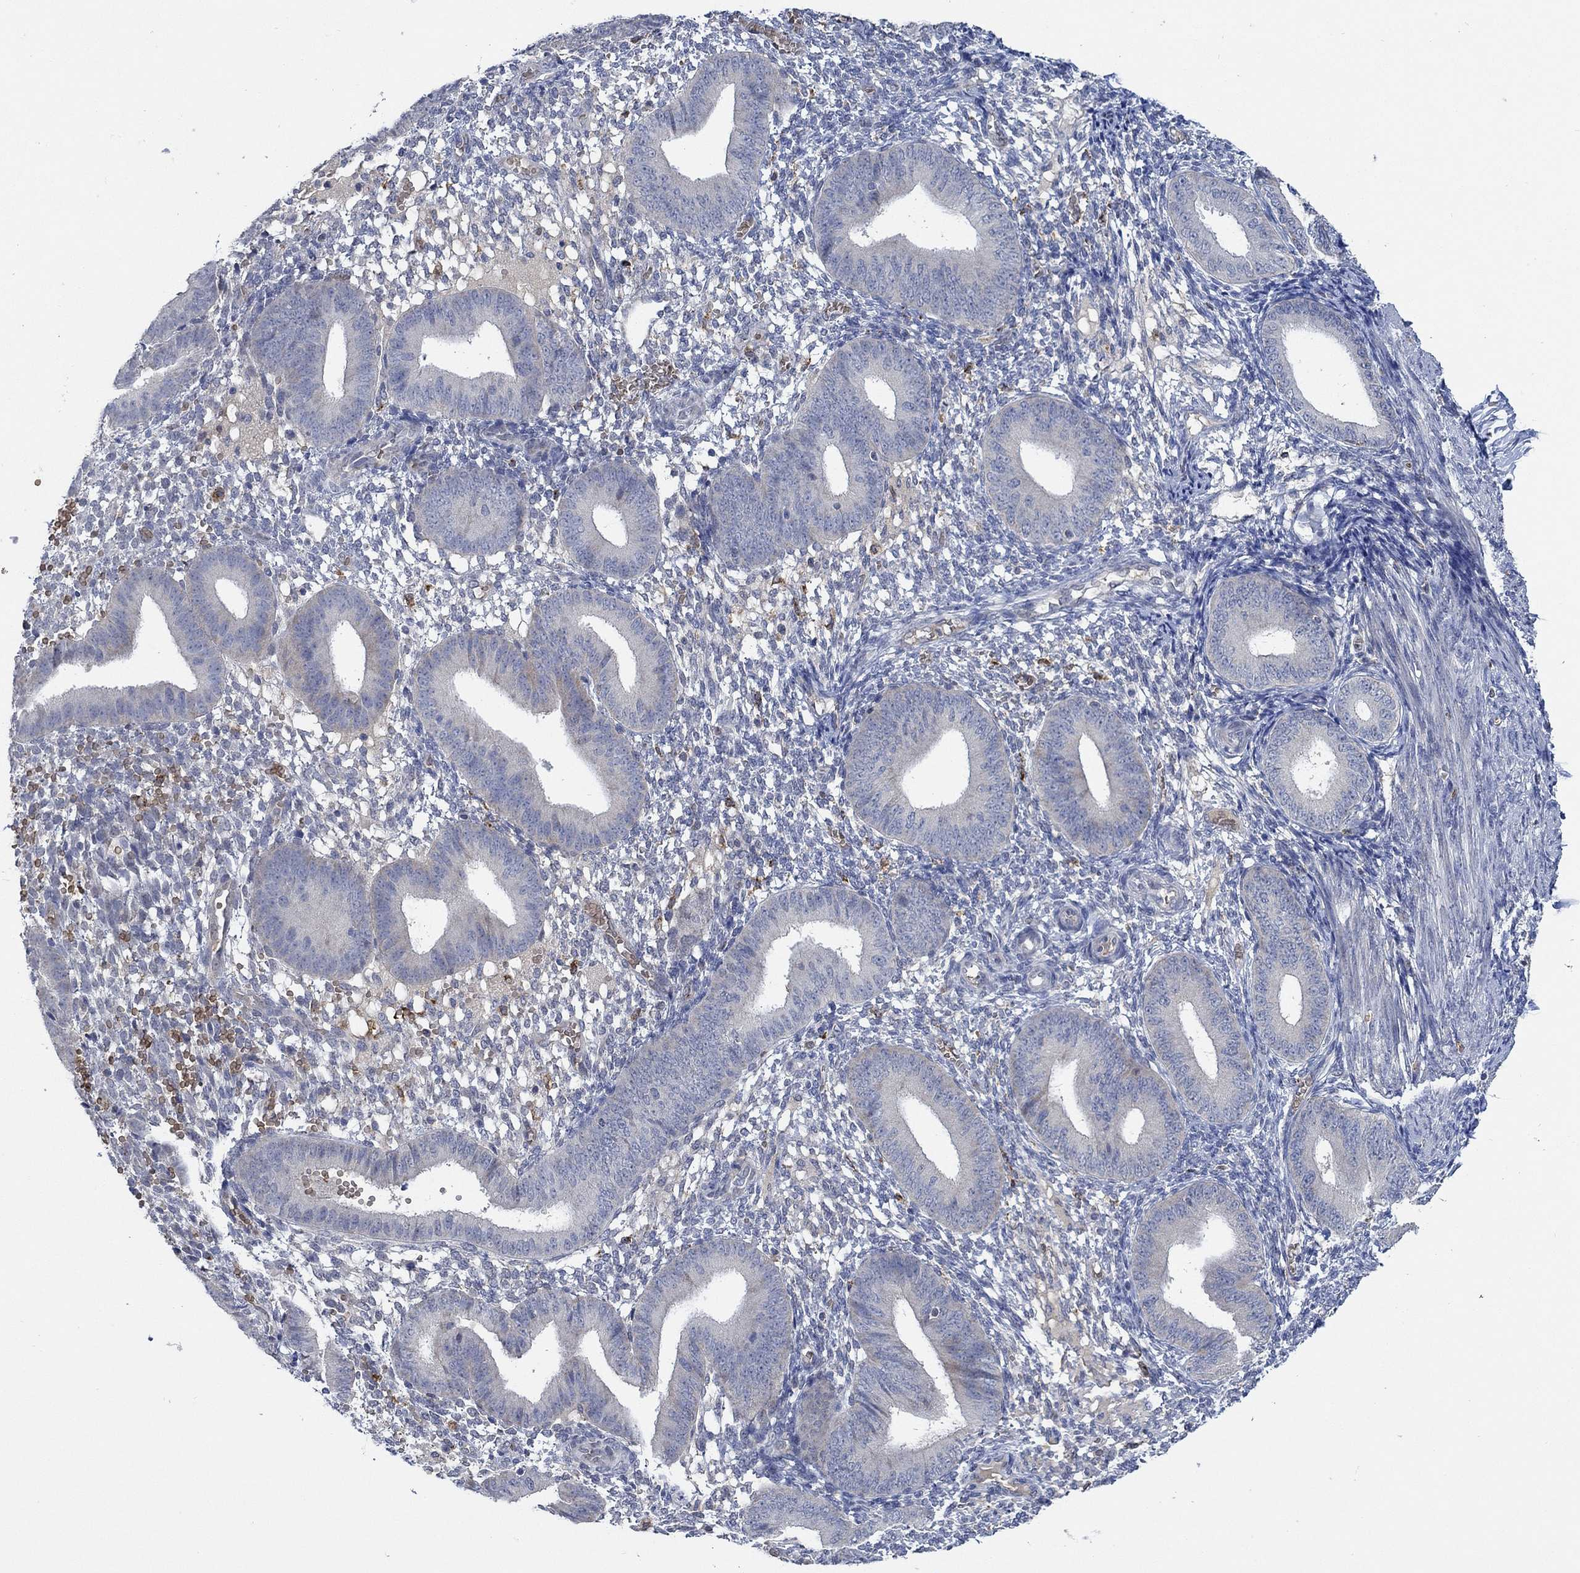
{"staining": {"intensity": "negative", "quantity": "none", "location": "none"}, "tissue": "endometrium", "cell_type": "Cells in endometrial stroma", "image_type": "normal", "snomed": [{"axis": "morphology", "description": "Normal tissue, NOS"}, {"axis": "topography", "description": "Endometrium"}], "caption": "The photomicrograph demonstrates no staining of cells in endometrial stroma in unremarkable endometrium.", "gene": "MPP1", "patient": {"sex": "female", "age": 39}}